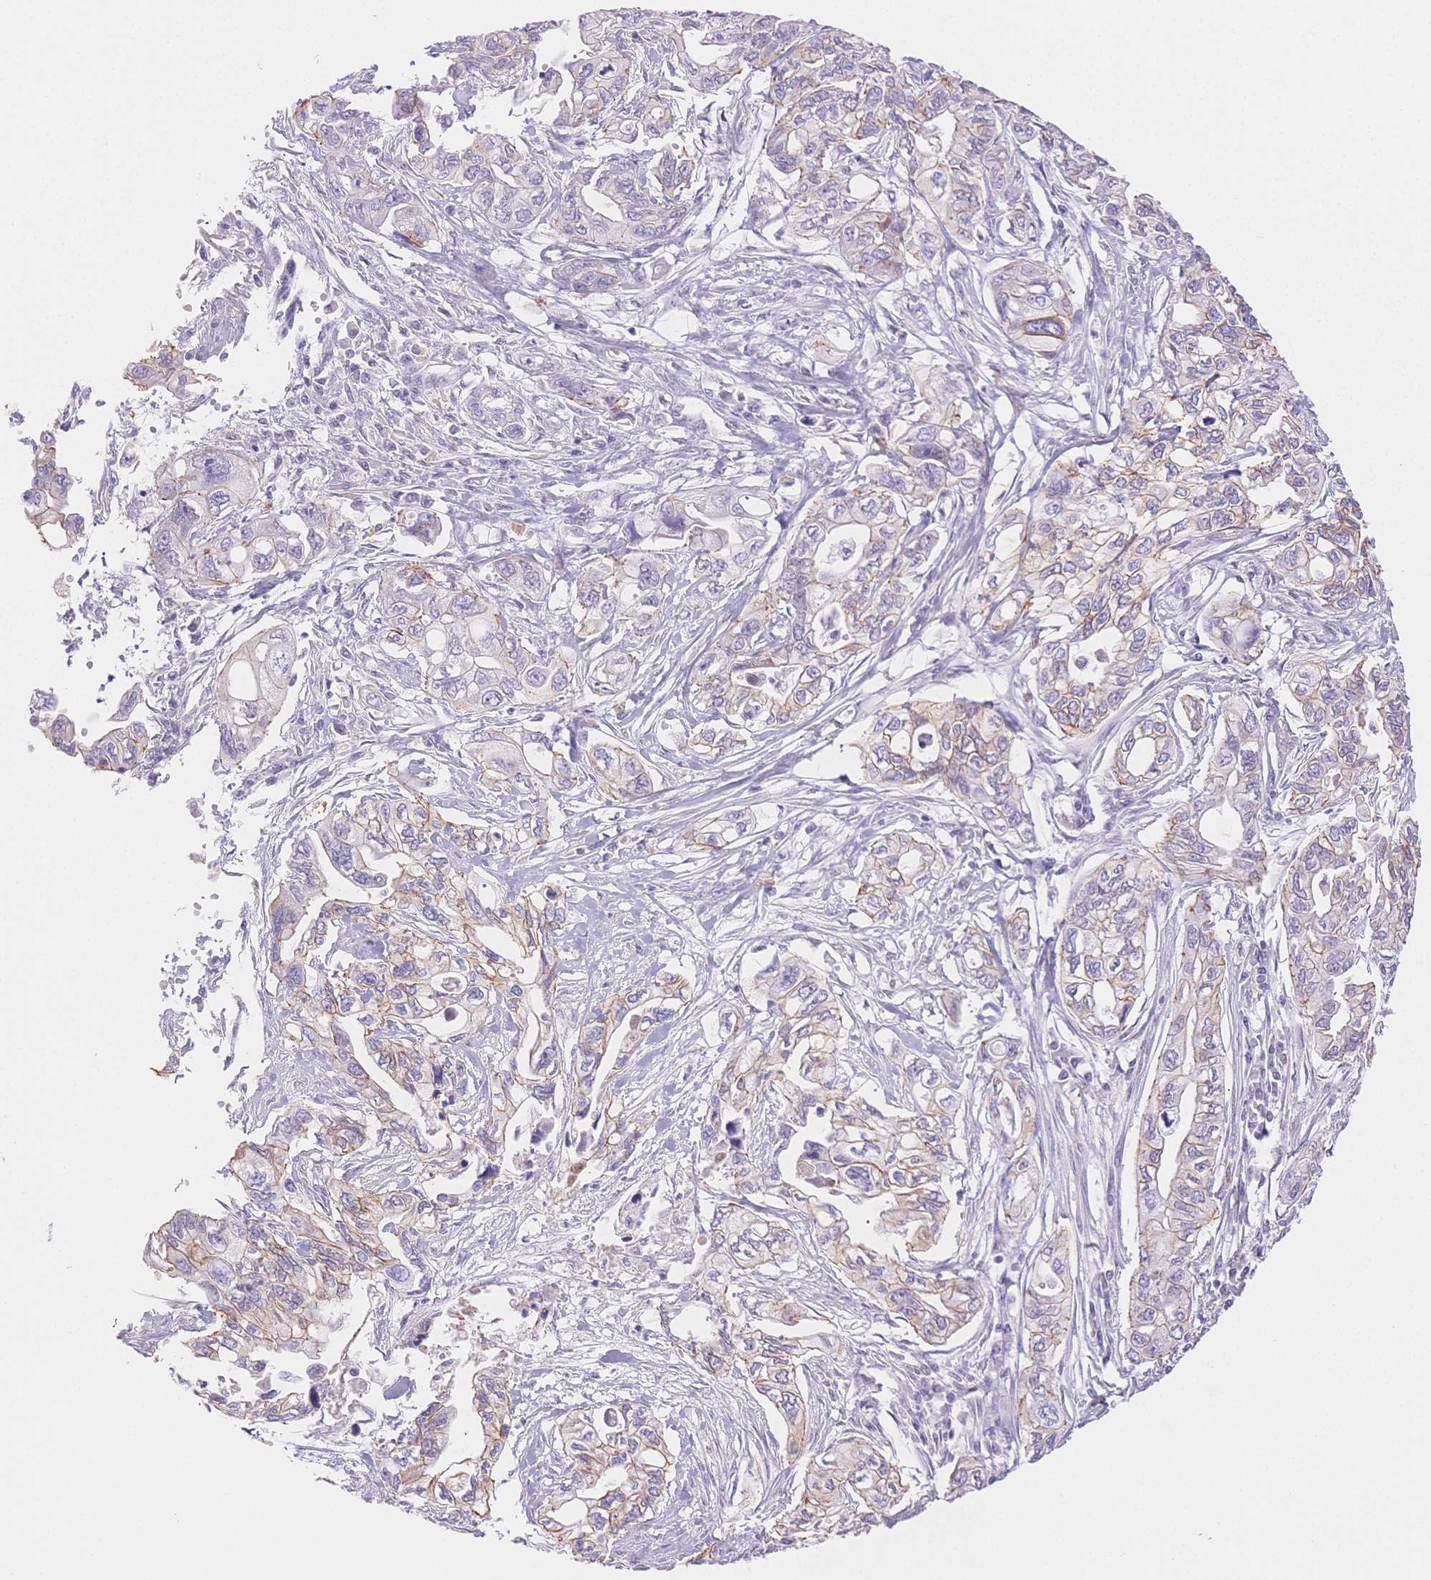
{"staining": {"intensity": "weak", "quantity": "25%-75%", "location": "cytoplasmic/membranous"}, "tissue": "pancreatic cancer", "cell_type": "Tumor cells", "image_type": "cancer", "snomed": [{"axis": "morphology", "description": "Adenocarcinoma, NOS"}, {"axis": "topography", "description": "Pancreas"}], "caption": "Brown immunohistochemical staining in pancreatic adenocarcinoma displays weak cytoplasmic/membranous expression in about 25%-75% of tumor cells.", "gene": "WDR54", "patient": {"sex": "male", "age": 68}}